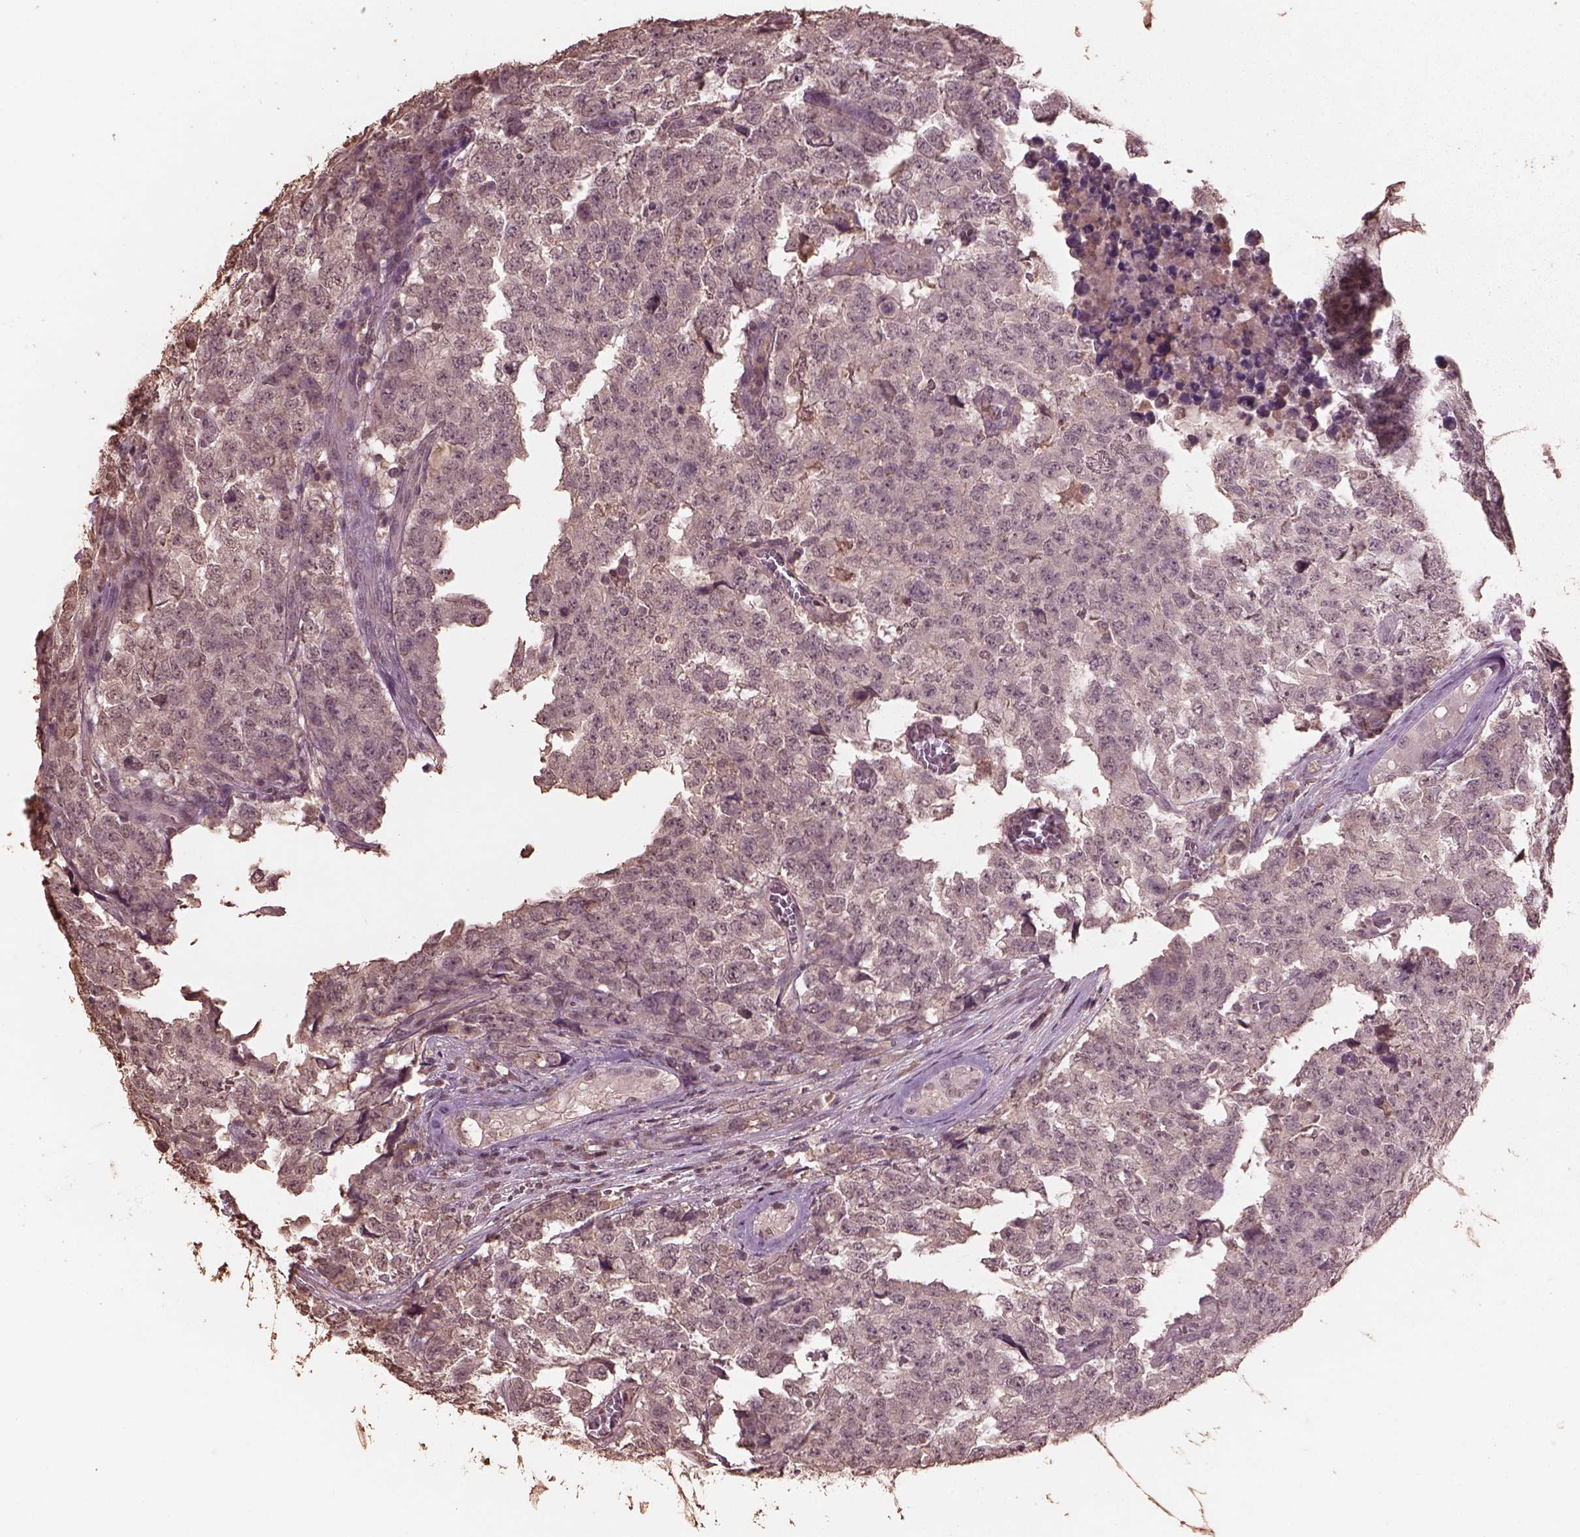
{"staining": {"intensity": "negative", "quantity": "none", "location": "none"}, "tissue": "testis cancer", "cell_type": "Tumor cells", "image_type": "cancer", "snomed": [{"axis": "morphology", "description": "Carcinoma, Embryonal, NOS"}, {"axis": "topography", "description": "Testis"}], "caption": "Immunohistochemistry (IHC) of testis embryonal carcinoma demonstrates no expression in tumor cells.", "gene": "CPT1C", "patient": {"sex": "male", "age": 23}}